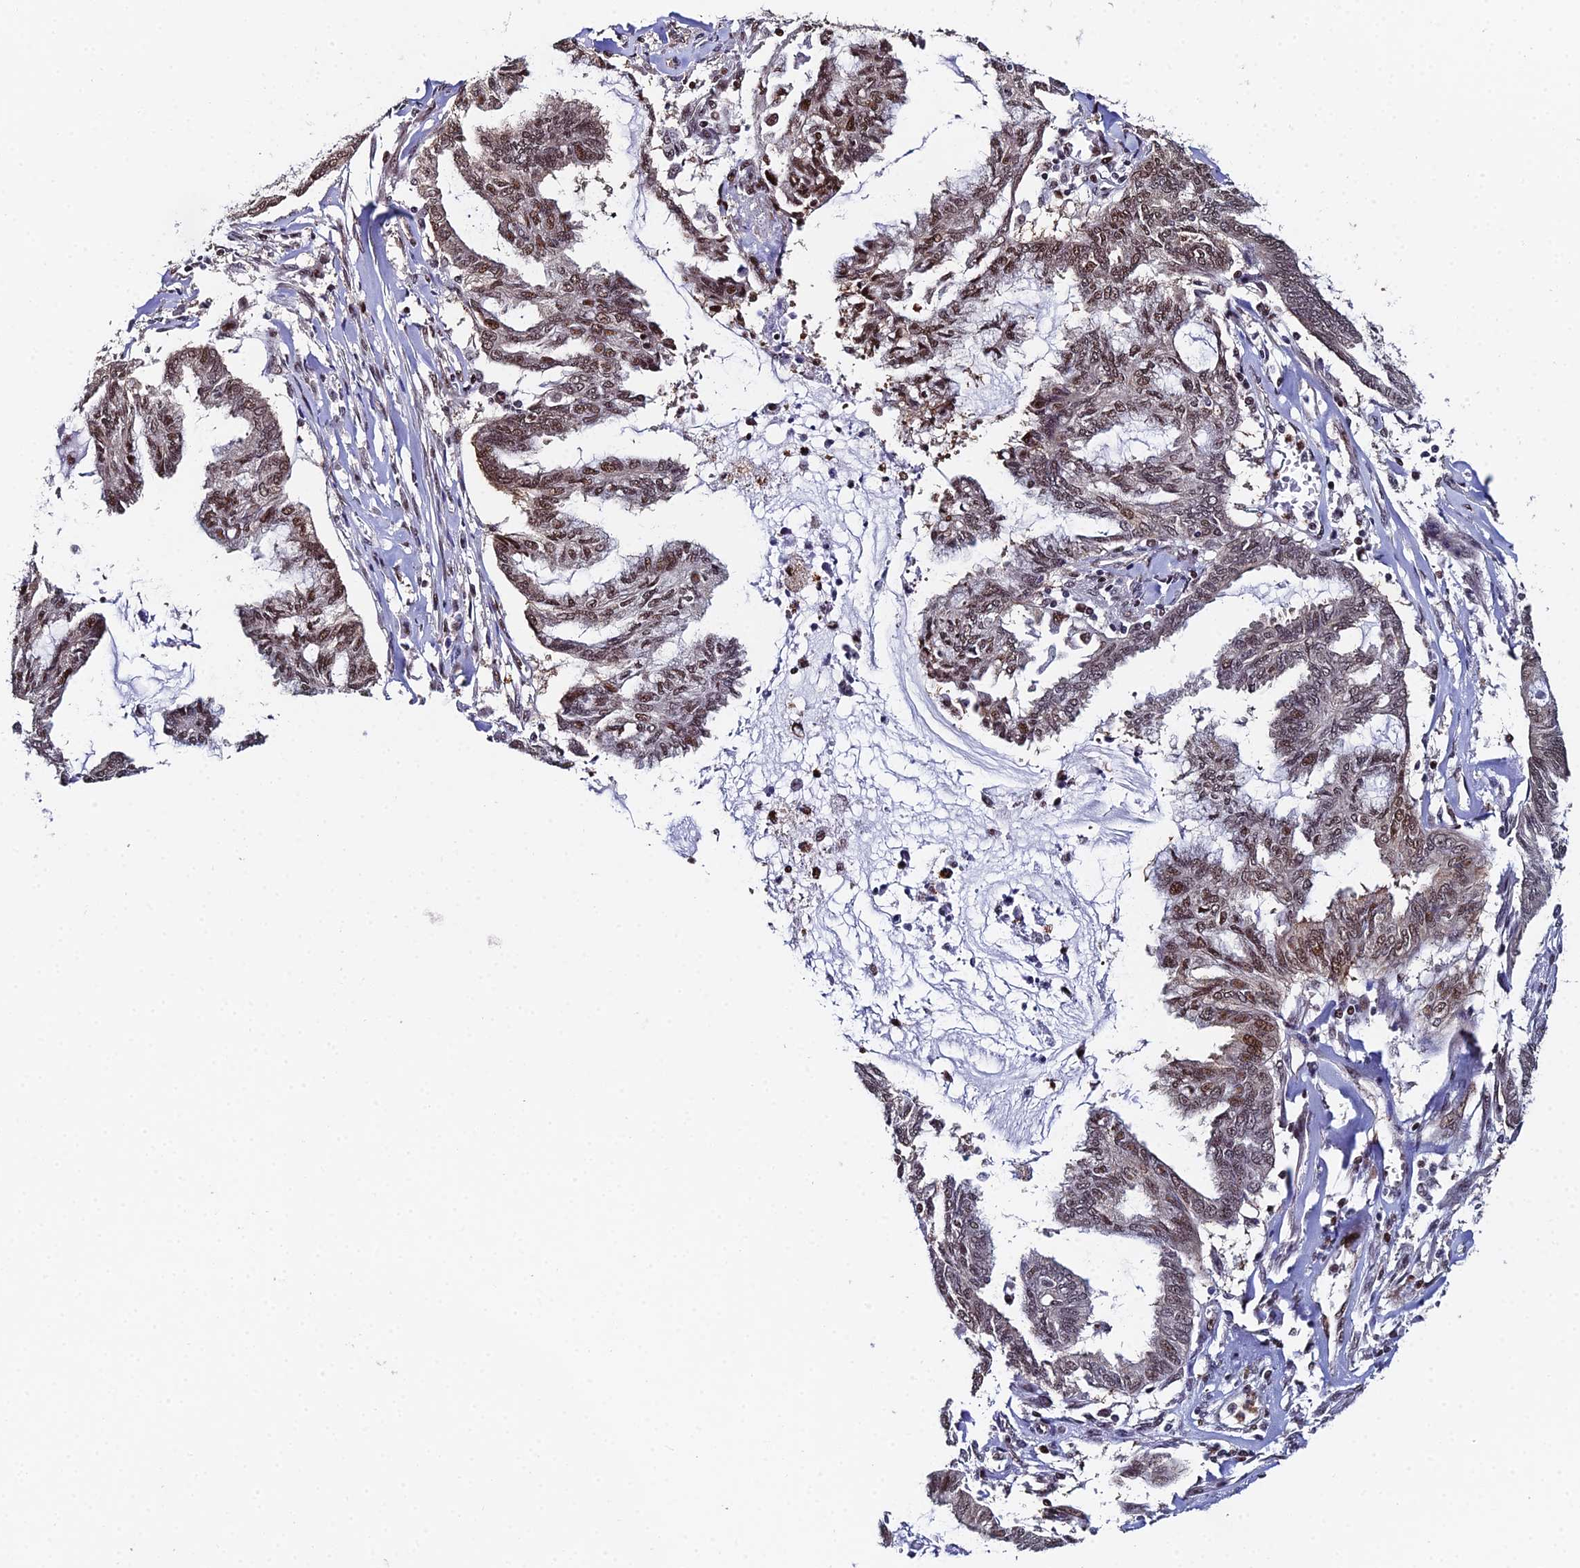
{"staining": {"intensity": "moderate", "quantity": ">75%", "location": "nuclear"}, "tissue": "endometrial cancer", "cell_type": "Tumor cells", "image_type": "cancer", "snomed": [{"axis": "morphology", "description": "Adenocarcinoma, NOS"}, {"axis": "topography", "description": "Endometrium"}], "caption": "A brown stain labels moderate nuclear expression of a protein in endometrial cancer (adenocarcinoma) tumor cells.", "gene": "TIFA", "patient": {"sex": "female", "age": 86}}